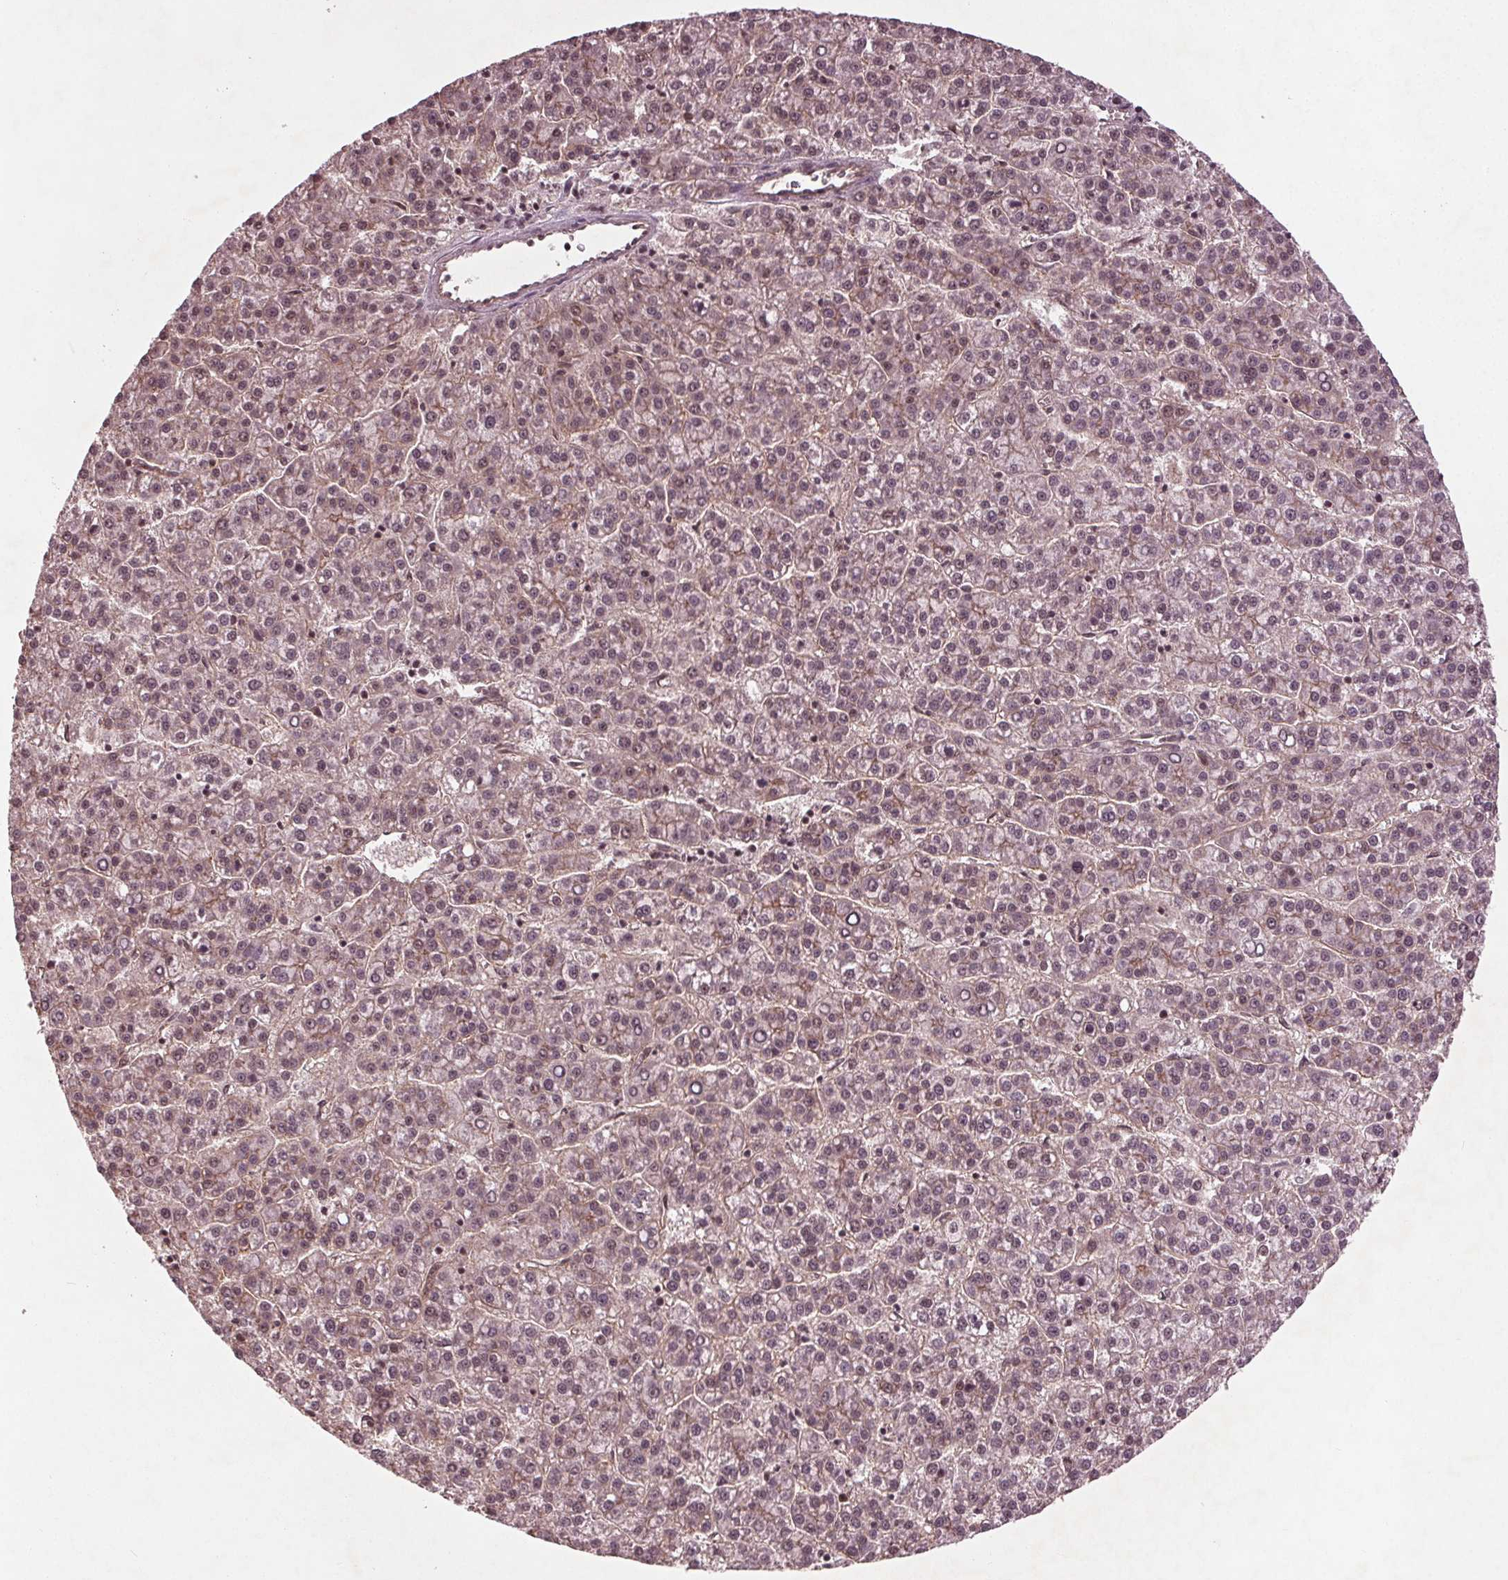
{"staining": {"intensity": "weak", "quantity": "<25%", "location": "cytoplasmic/membranous"}, "tissue": "liver cancer", "cell_type": "Tumor cells", "image_type": "cancer", "snomed": [{"axis": "morphology", "description": "Carcinoma, Hepatocellular, NOS"}, {"axis": "topography", "description": "Liver"}], "caption": "Photomicrograph shows no significant protein expression in tumor cells of liver cancer (hepatocellular carcinoma).", "gene": "BTBD1", "patient": {"sex": "female", "age": 58}}